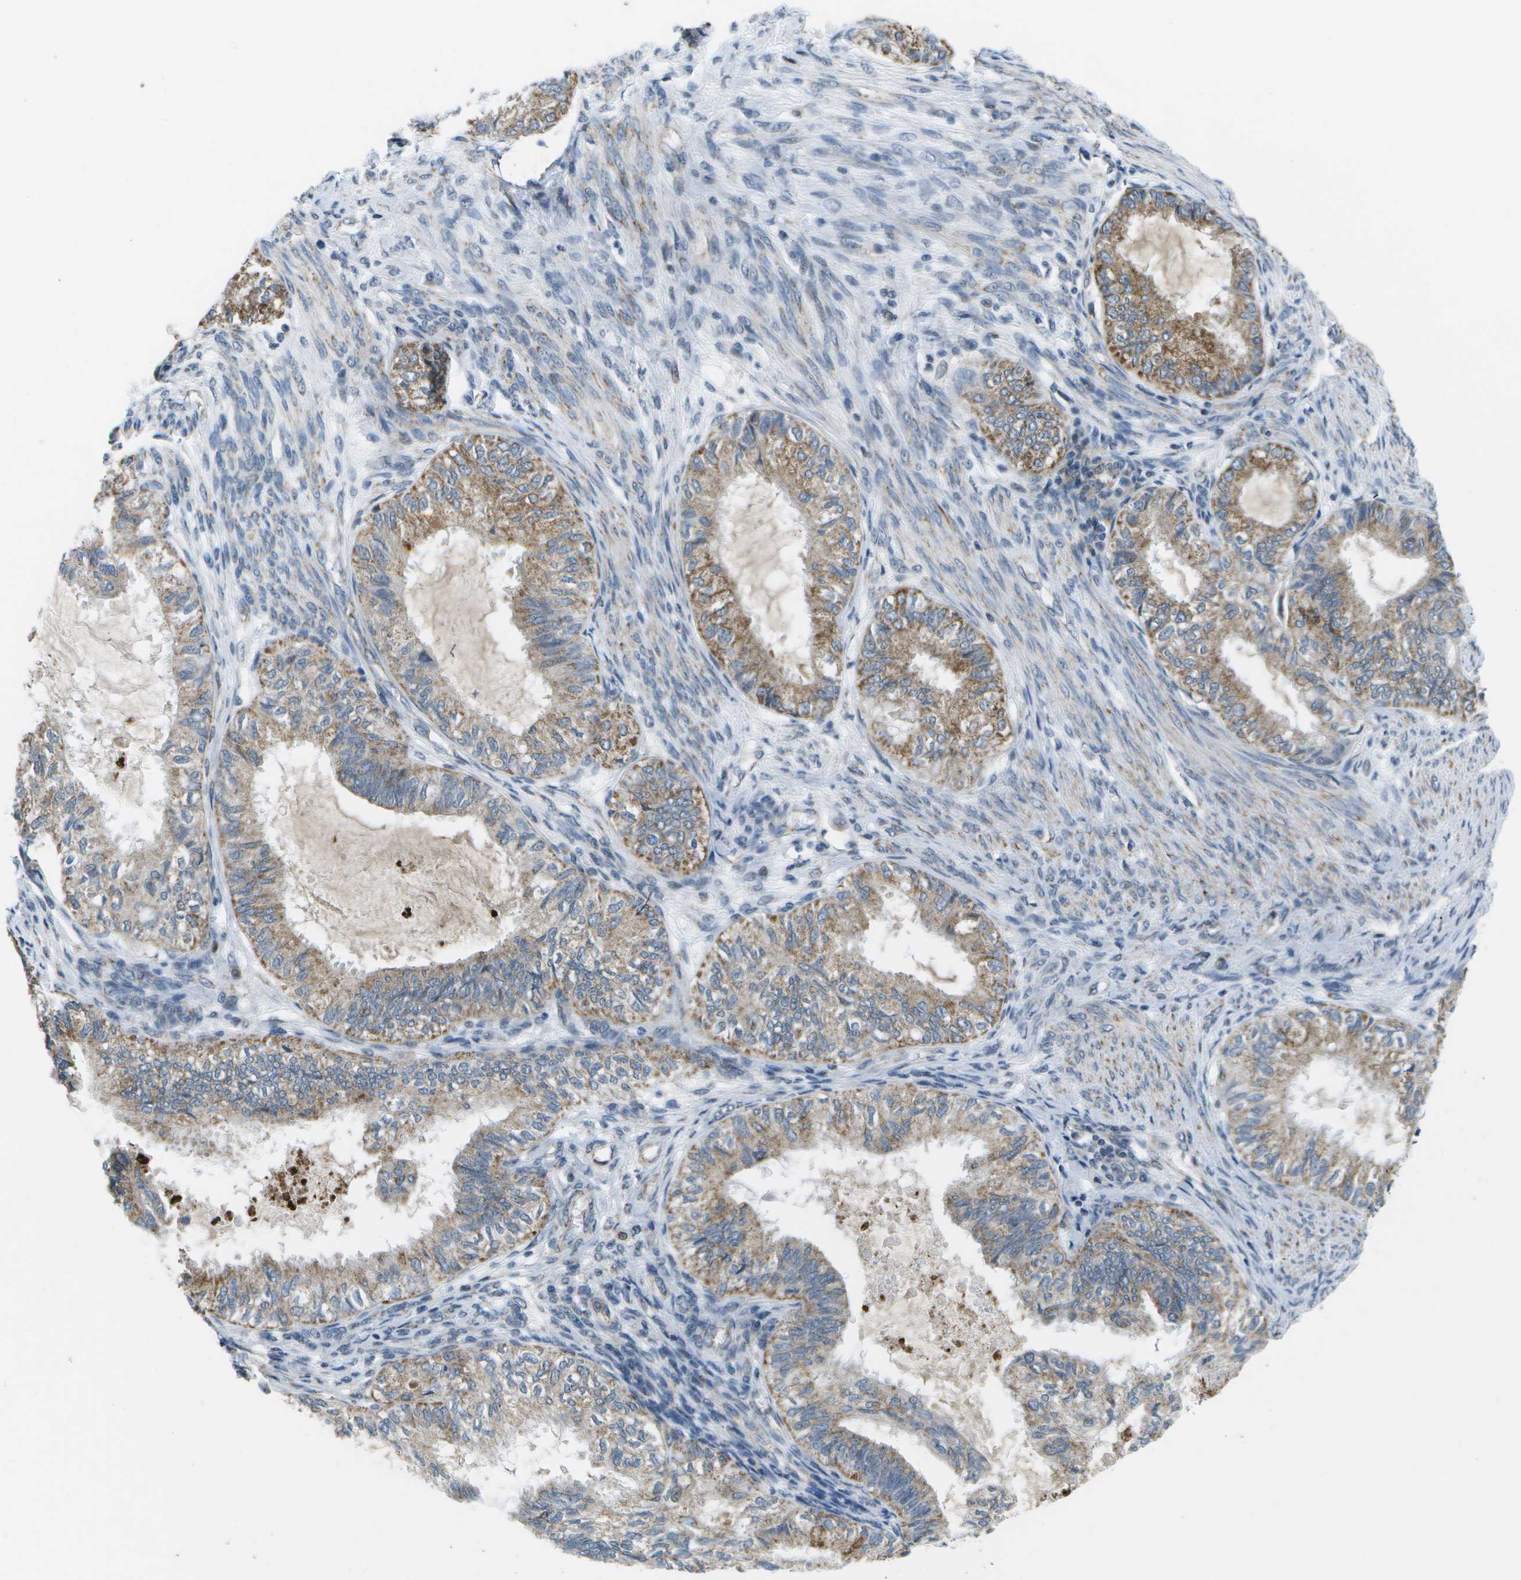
{"staining": {"intensity": "moderate", "quantity": ">75%", "location": "cytoplasmic/membranous"}, "tissue": "cervical cancer", "cell_type": "Tumor cells", "image_type": "cancer", "snomed": [{"axis": "morphology", "description": "Normal tissue, NOS"}, {"axis": "morphology", "description": "Adenocarcinoma, NOS"}, {"axis": "topography", "description": "Cervix"}, {"axis": "topography", "description": "Endometrium"}], "caption": "Immunohistochemistry (IHC) of cervical adenocarcinoma demonstrates medium levels of moderate cytoplasmic/membranous positivity in about >75% of tumor cells.", "gene": "GALNT15", "patient": {"sex": "female", "age": 86}}